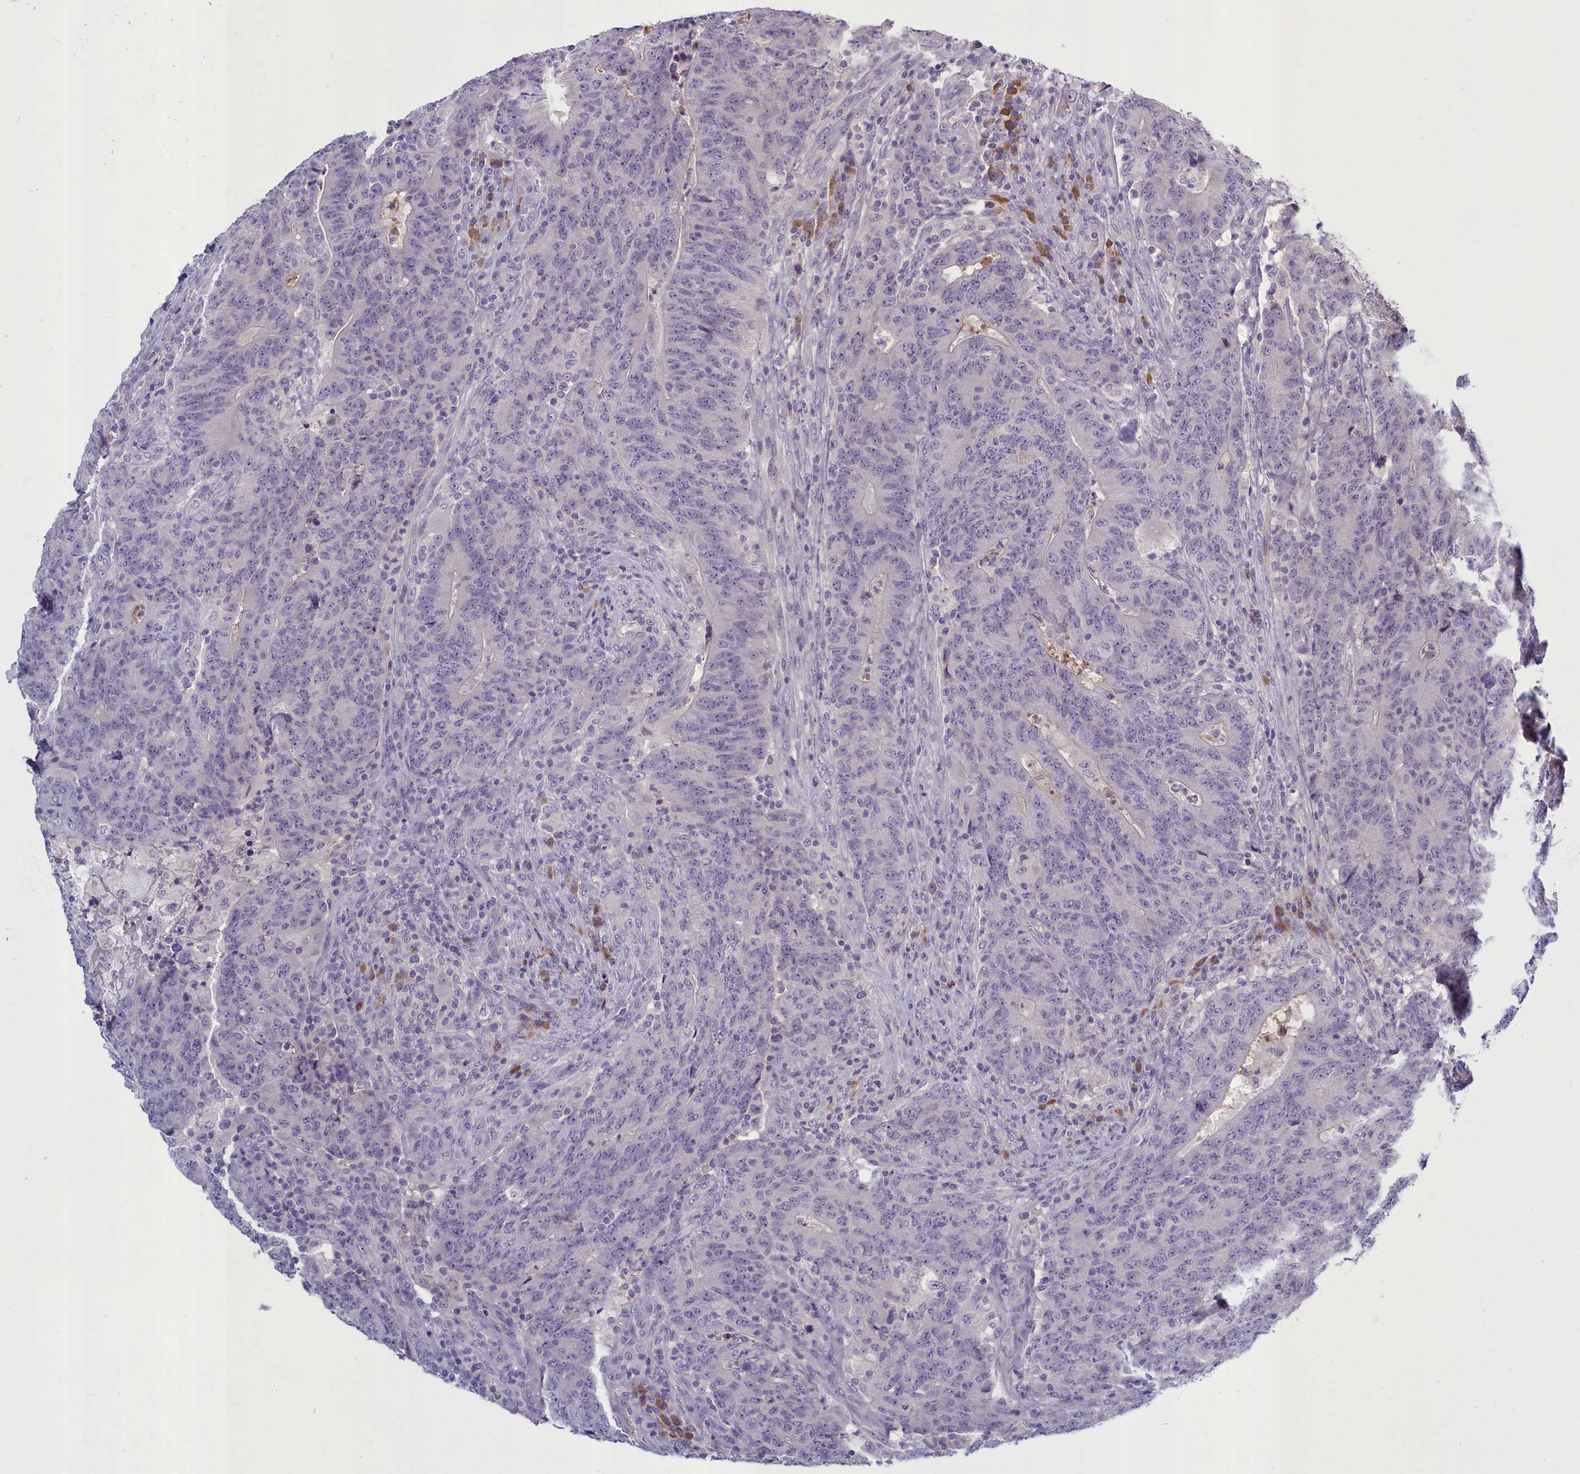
{"staining": {"intensity": "negative", "quantity": "none", "location": "none"}, "tissue": "colorectal cancer", "cell_type": "Tumor cells", "image_type": "cancer", "snomed": [{"axis": "morphology", "description": "Adenocarcinoma, NOS"}, {"axis": "topography", "description": "Colon"}], "caption": "DAB (3,3'-diaminobenzidine) immunohistochemical staining of colorectal adenocarcinoma shows no significant positivity in tumor cells.", "gene": "SV2C", "patient": {"sex": "female", "age": 75}}